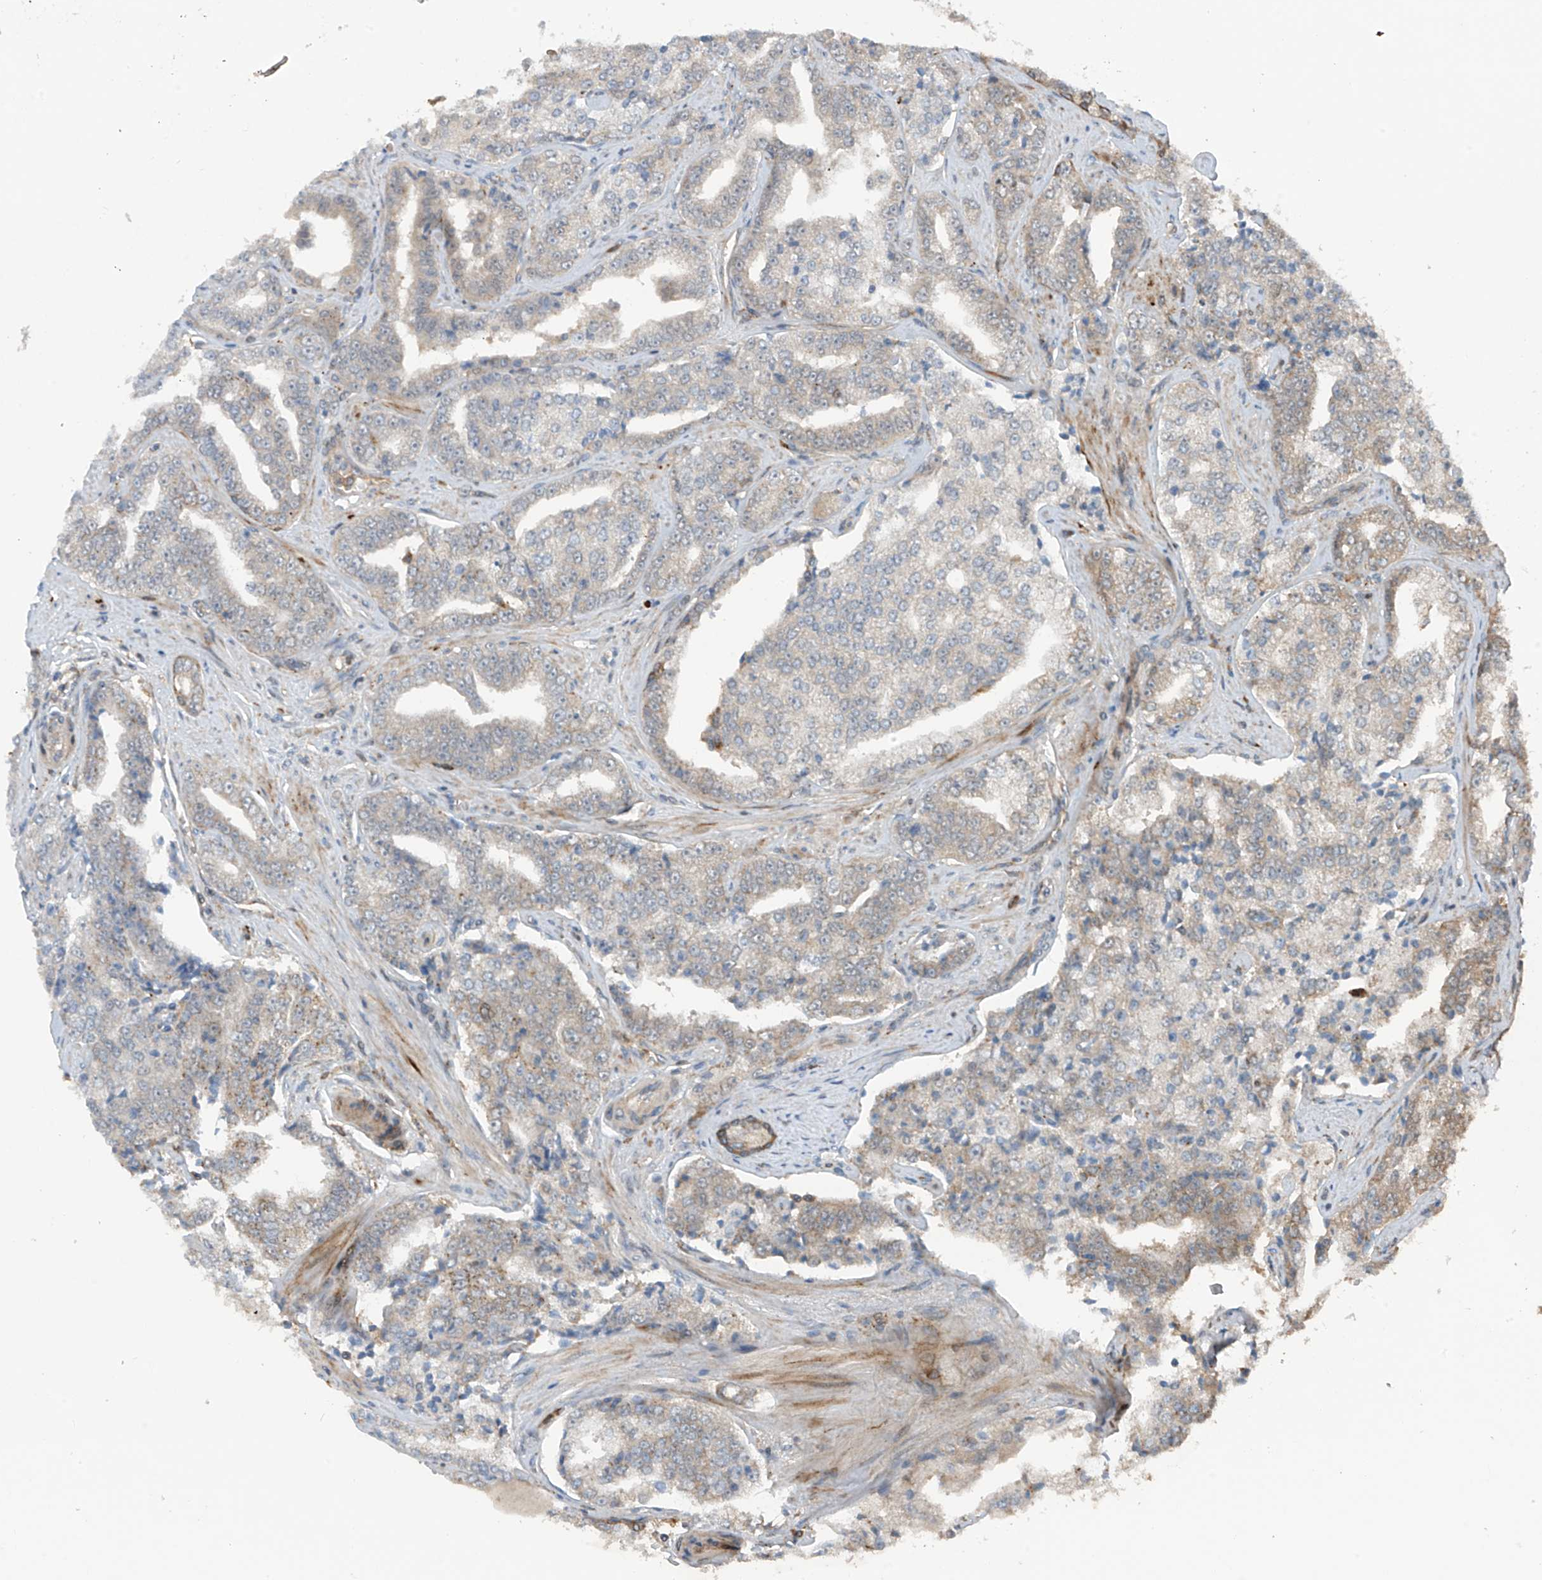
{"staining": {"intensity": "weak", "quantity": "<25%", "location": "cytoplasmic/membranous"}, "tissue": "prostate cancer", "cell_type": "Tumor cells", "image_type": "cancer", "snomed": [{"axis": "morphology", "description": "Adenocarcinoma, High grade"}, {"axis": "topography", "description": "Prostate"}], "caption": "There is no significant staining in tumor cells of prostate high-grade adenocarcinoma.", "gene": "SAMD3", "patient": {"sex": "male", "age": 71}}